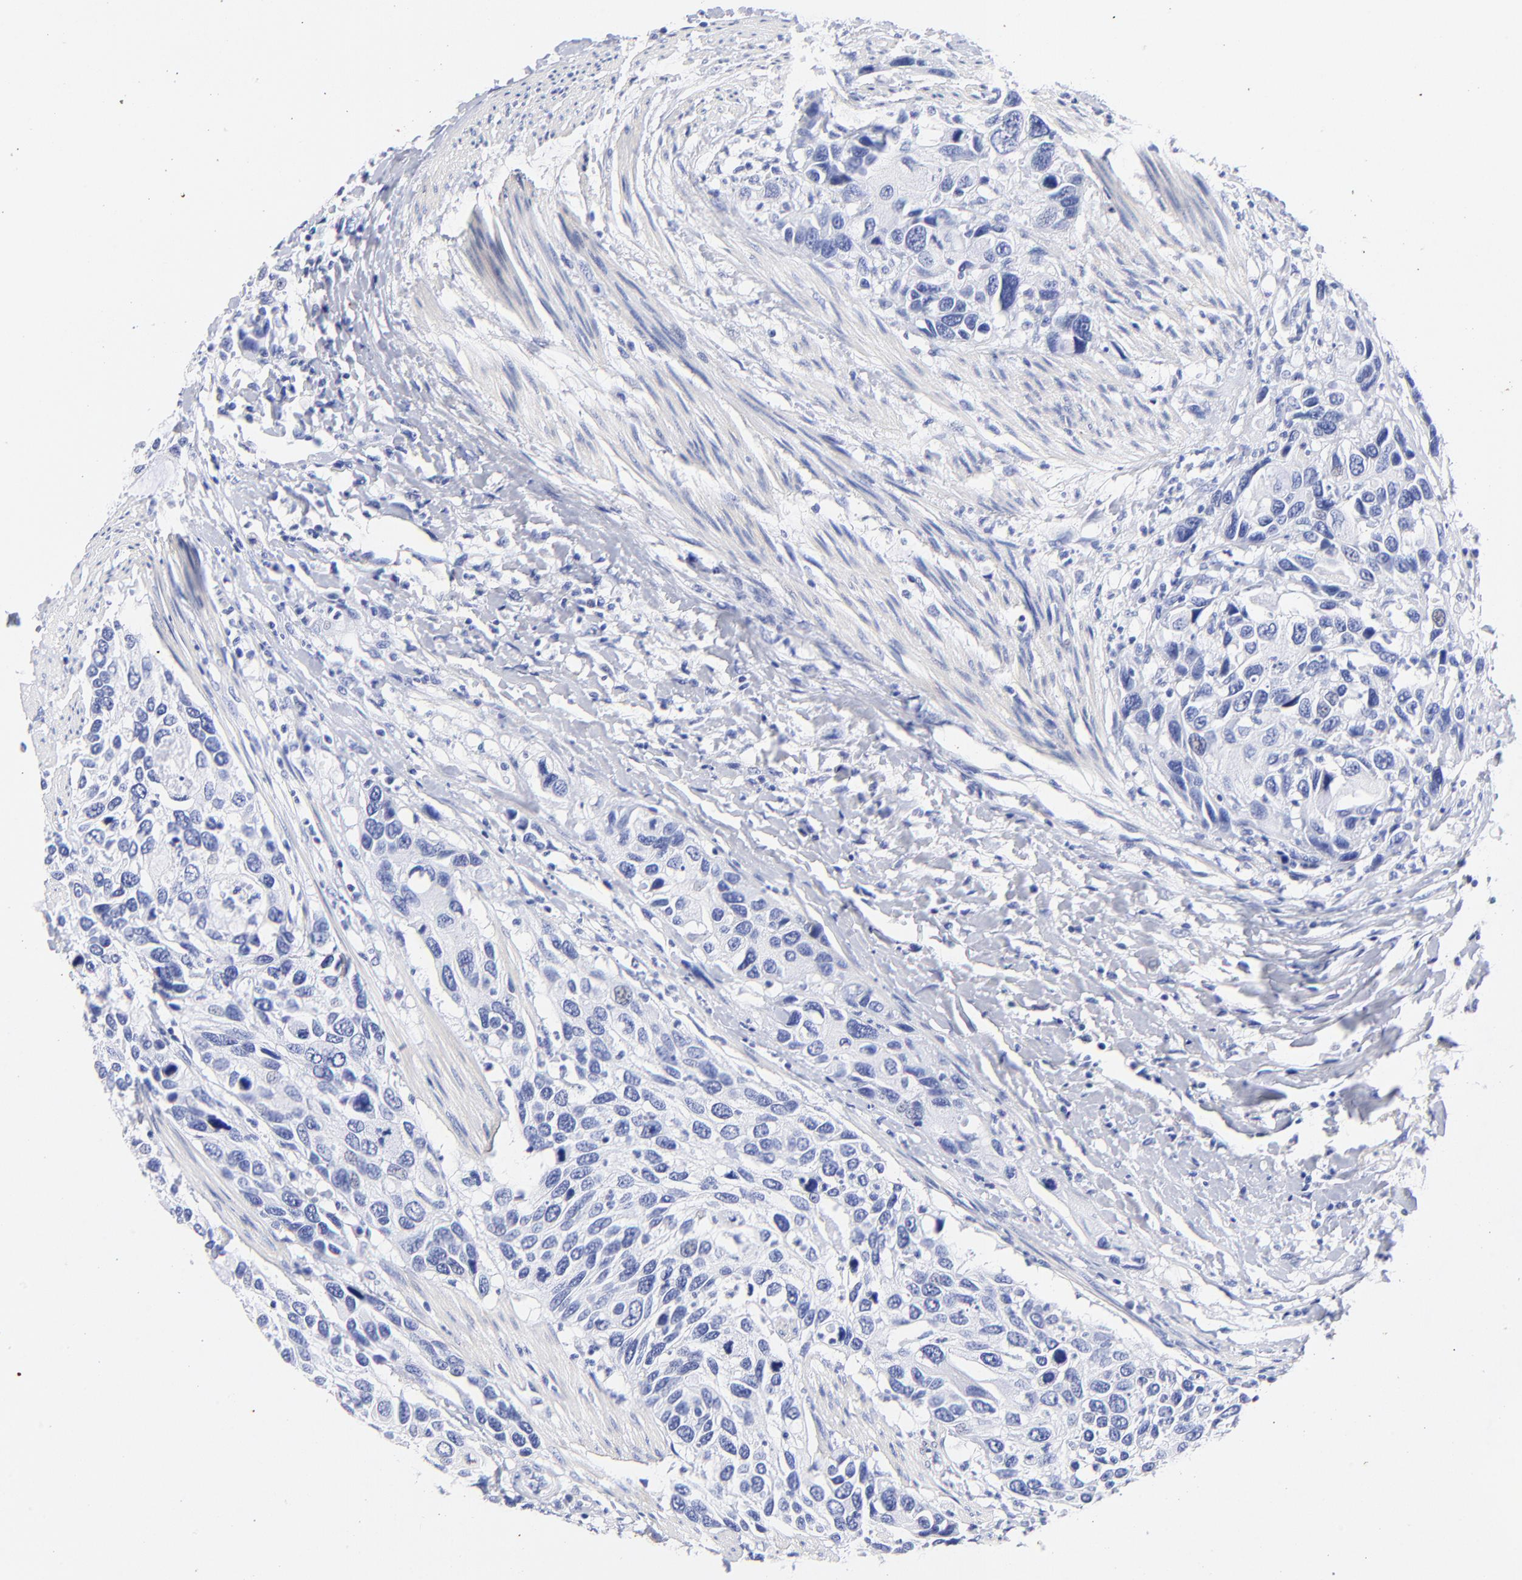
{"staining": {"intensity": "negative", "quantity": "none", "location": "none"}, "tissue": "urothelial cancer", "cell_type": "Tumor cells", "image_type": "cancer", "snomed": [{"axis": "morphology", "description": "Urothelial carcinoma, High grade"}, {"axis": "topography", "description": "Urinary bladder"}], "caption": "The histopathology image shows no staining of tumor cells in urothelial carcinoma (high-grade).", "gene": "HORMAD2", "patient": {"sex": "male", "age": 66}}